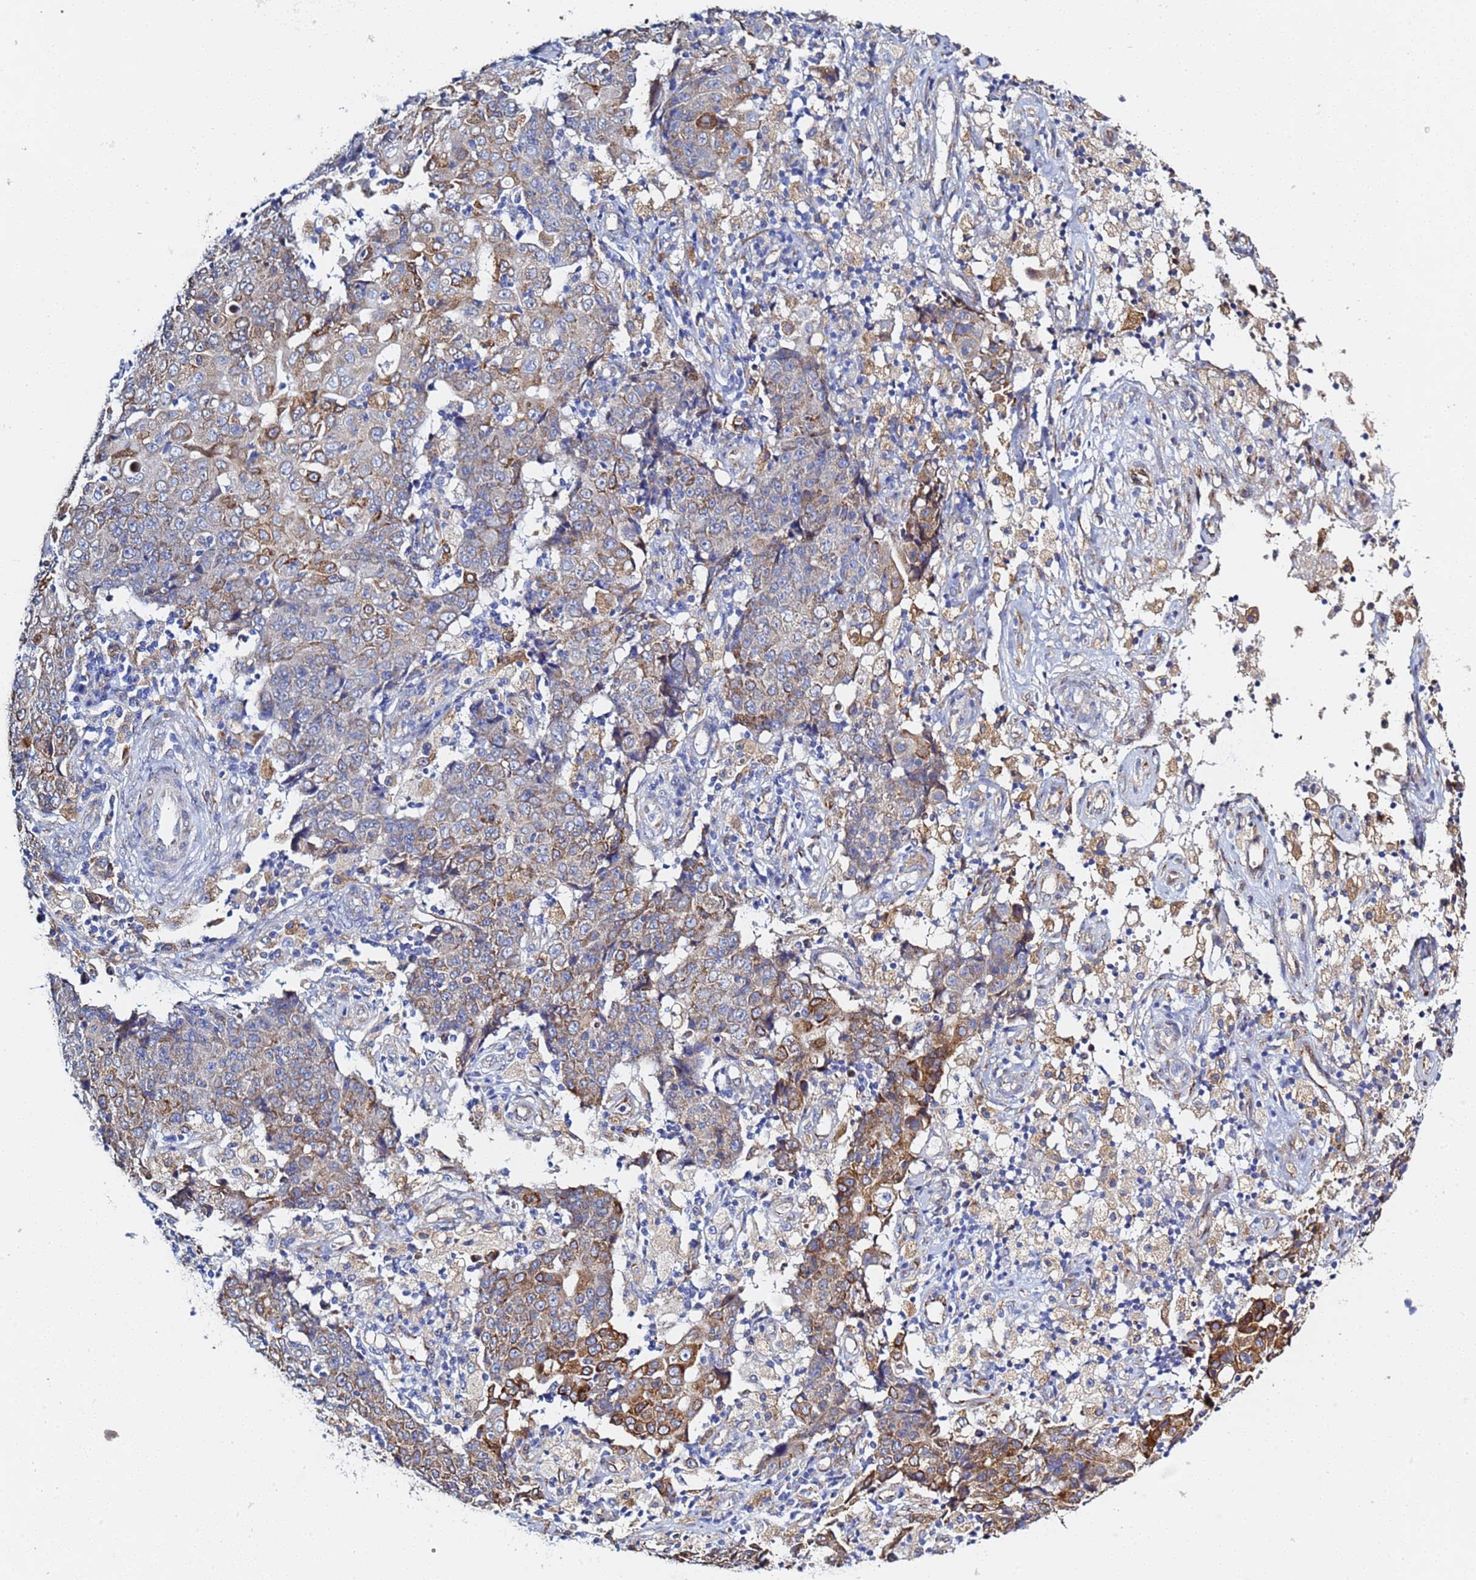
{"staining": {"intensity": "moderate", "quantity": "<25%", "location": "cytoplasmic/membranous"}, "tissue": "ovarian cancer", "cell_type": "Tumor cells", "image_type": "cancer", "snomed": [{"axis": "morphology", "description": "Carcinoma, endometroid"}, {"axis": "topography", "description": "Ovary"}], "caption": "Ovarian cancer was stained to show a protein in brown. There is low levels of moderate cytoplasmic/membranous positivity in about <25% of tumor cells.", "gene": "GDAP2", "patient": {"sex": "female", "age": 42}}